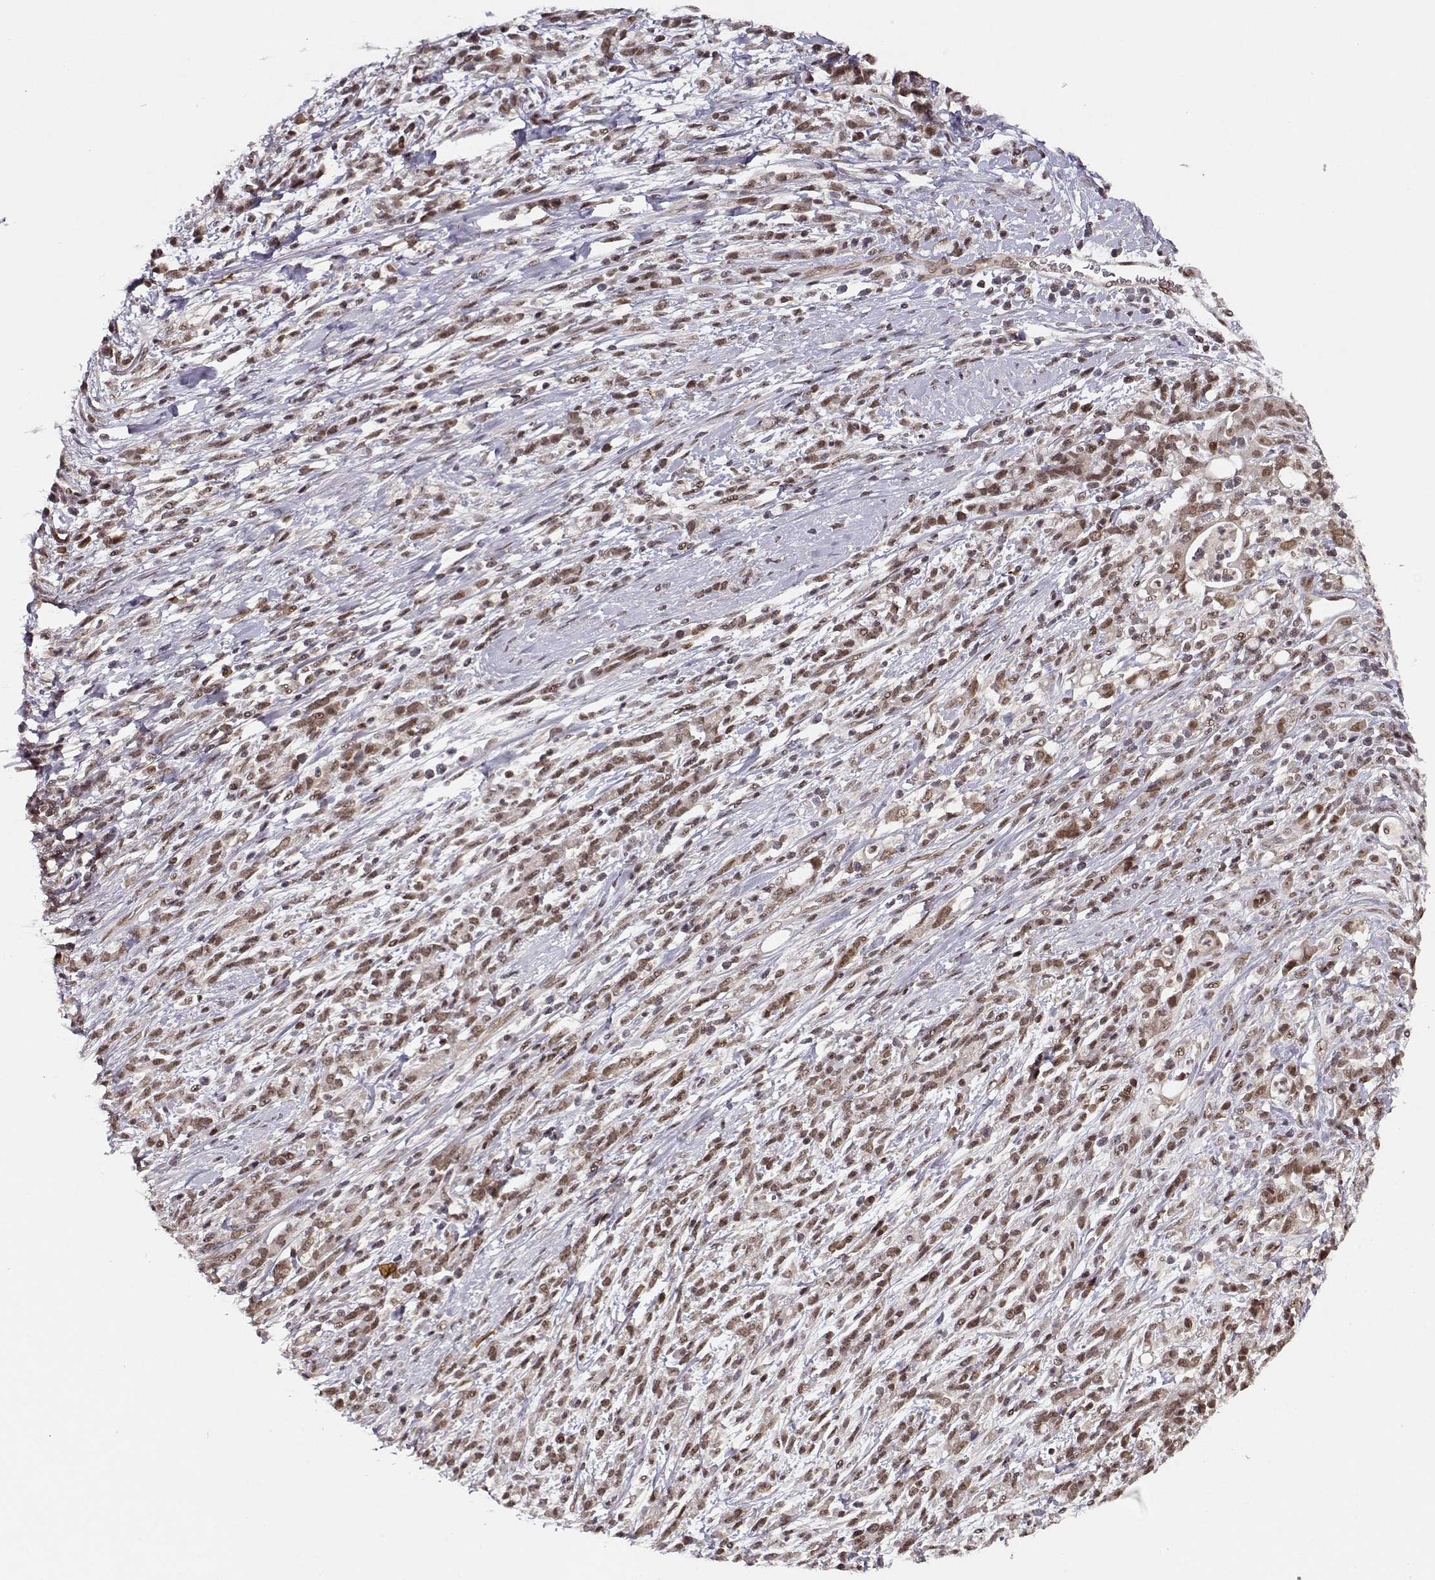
{"staining": {"intensity": "moderate", "quantity": "25%-75%", "location": "nuclear"}, "tissue": "stomach cancer", "cell_type": "Tumor cells", "image_type": "cancer", "snomed": [{"axis": "morphology", "description": "Adenocarcinoma, NOS"}, {"axis": "topography", "description": "Stomach"}], "caption": "The photomicrograph shows a brown stain indicating the presence of a protein in the nuclear of tumor cells in adenocarcinoma (stomach). Nuclei are stained in blue.", "gene": "CSNK2A1", "patient": {"sex": "female", "age": 57}}